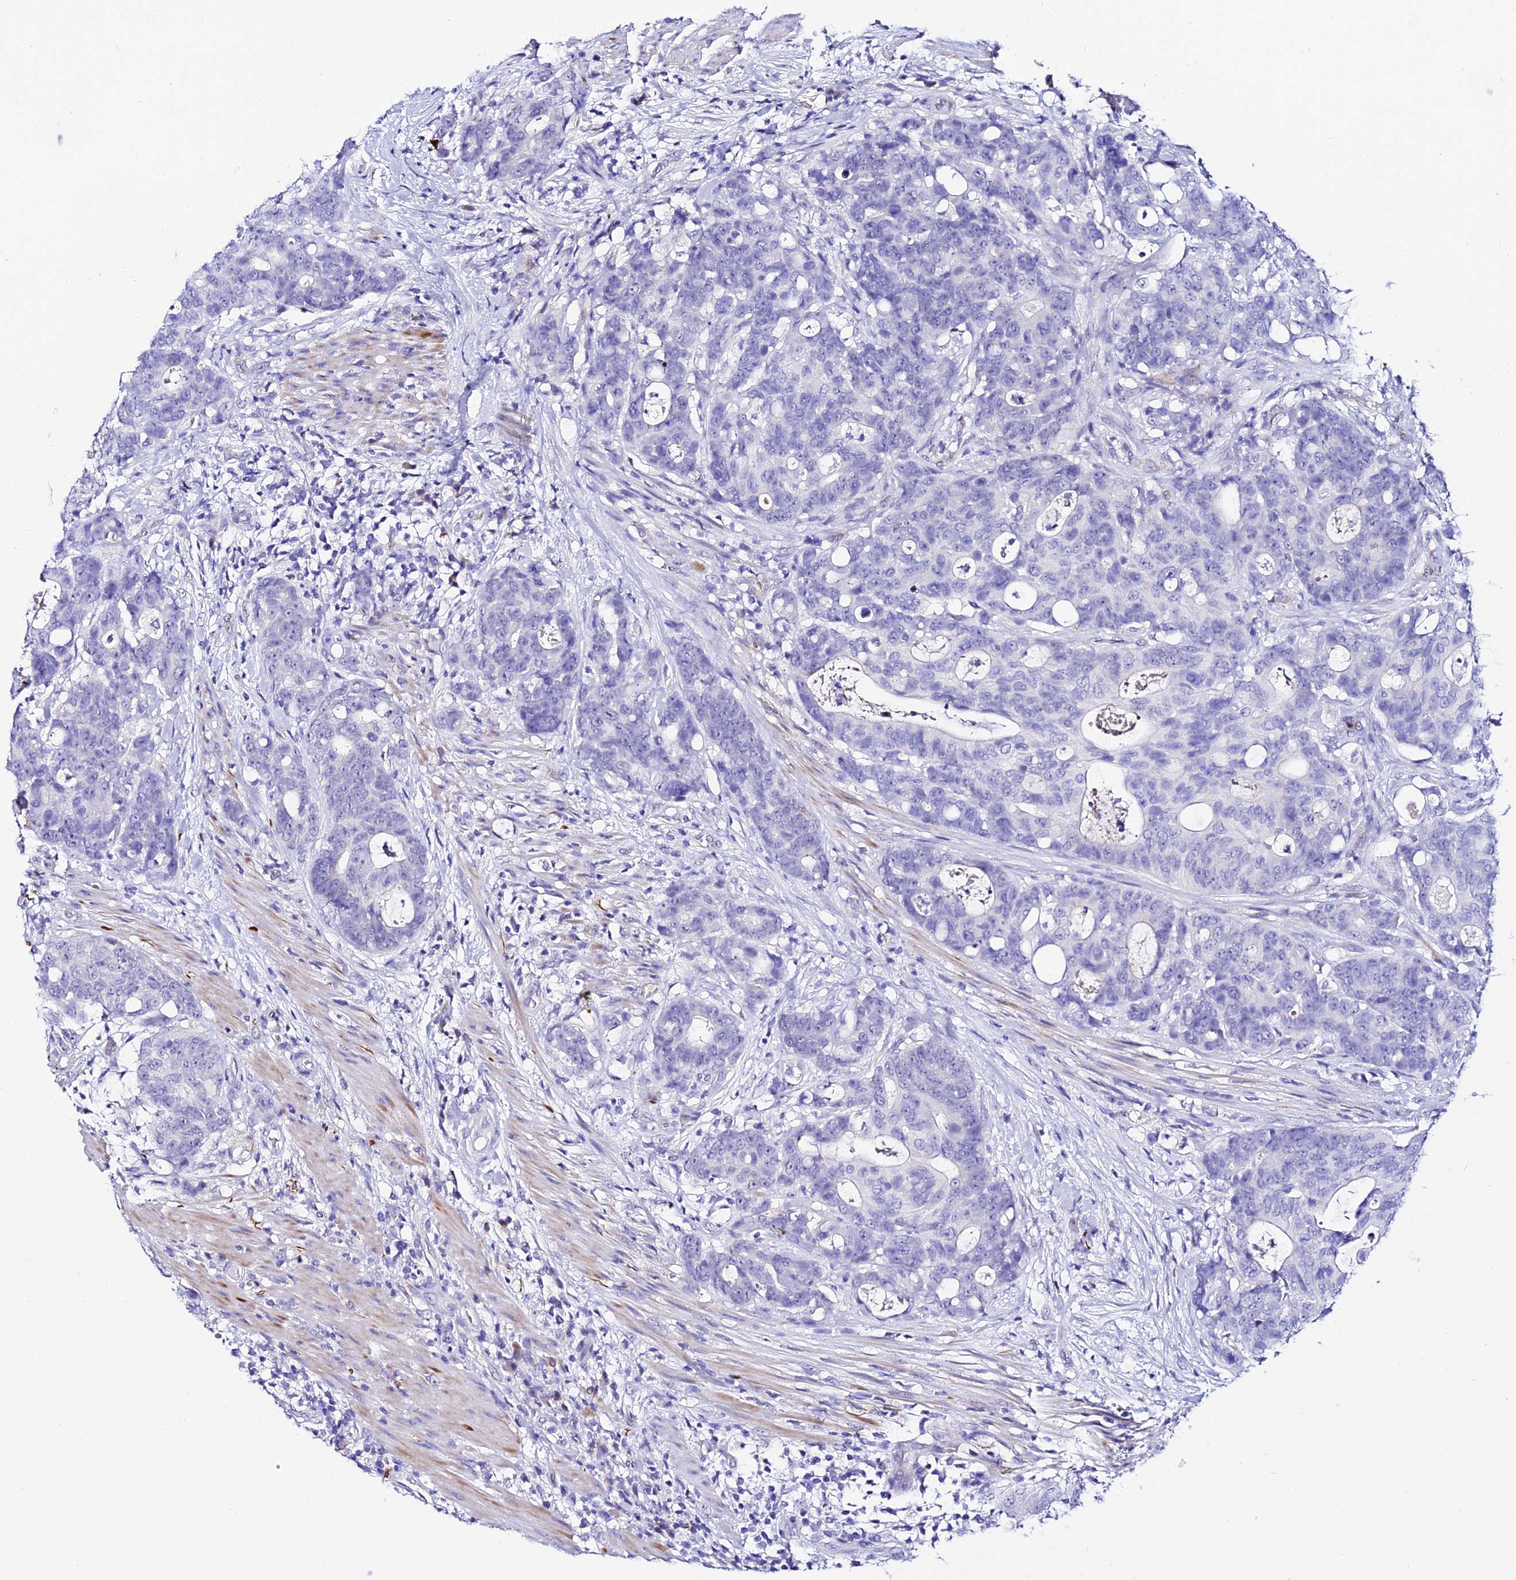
{"staining": {"intensity": "negative", "quantity": "none", "location": "none"}, "tissue": "colorectal cancer", "cell_type": "Tumor cells", "image_type": "cancer", "snomed": [{"axis": "morphology", "description": "Adenocarcinoma, NOS"}, {"axis": "topography", "description": "Colon"}], "caption": "Immunohistochemical staining of colorectal cancer displays no significant staining in tumor cells.", "gene": "DEFB106A", "patient": {"sex": "female", "age": 82}}